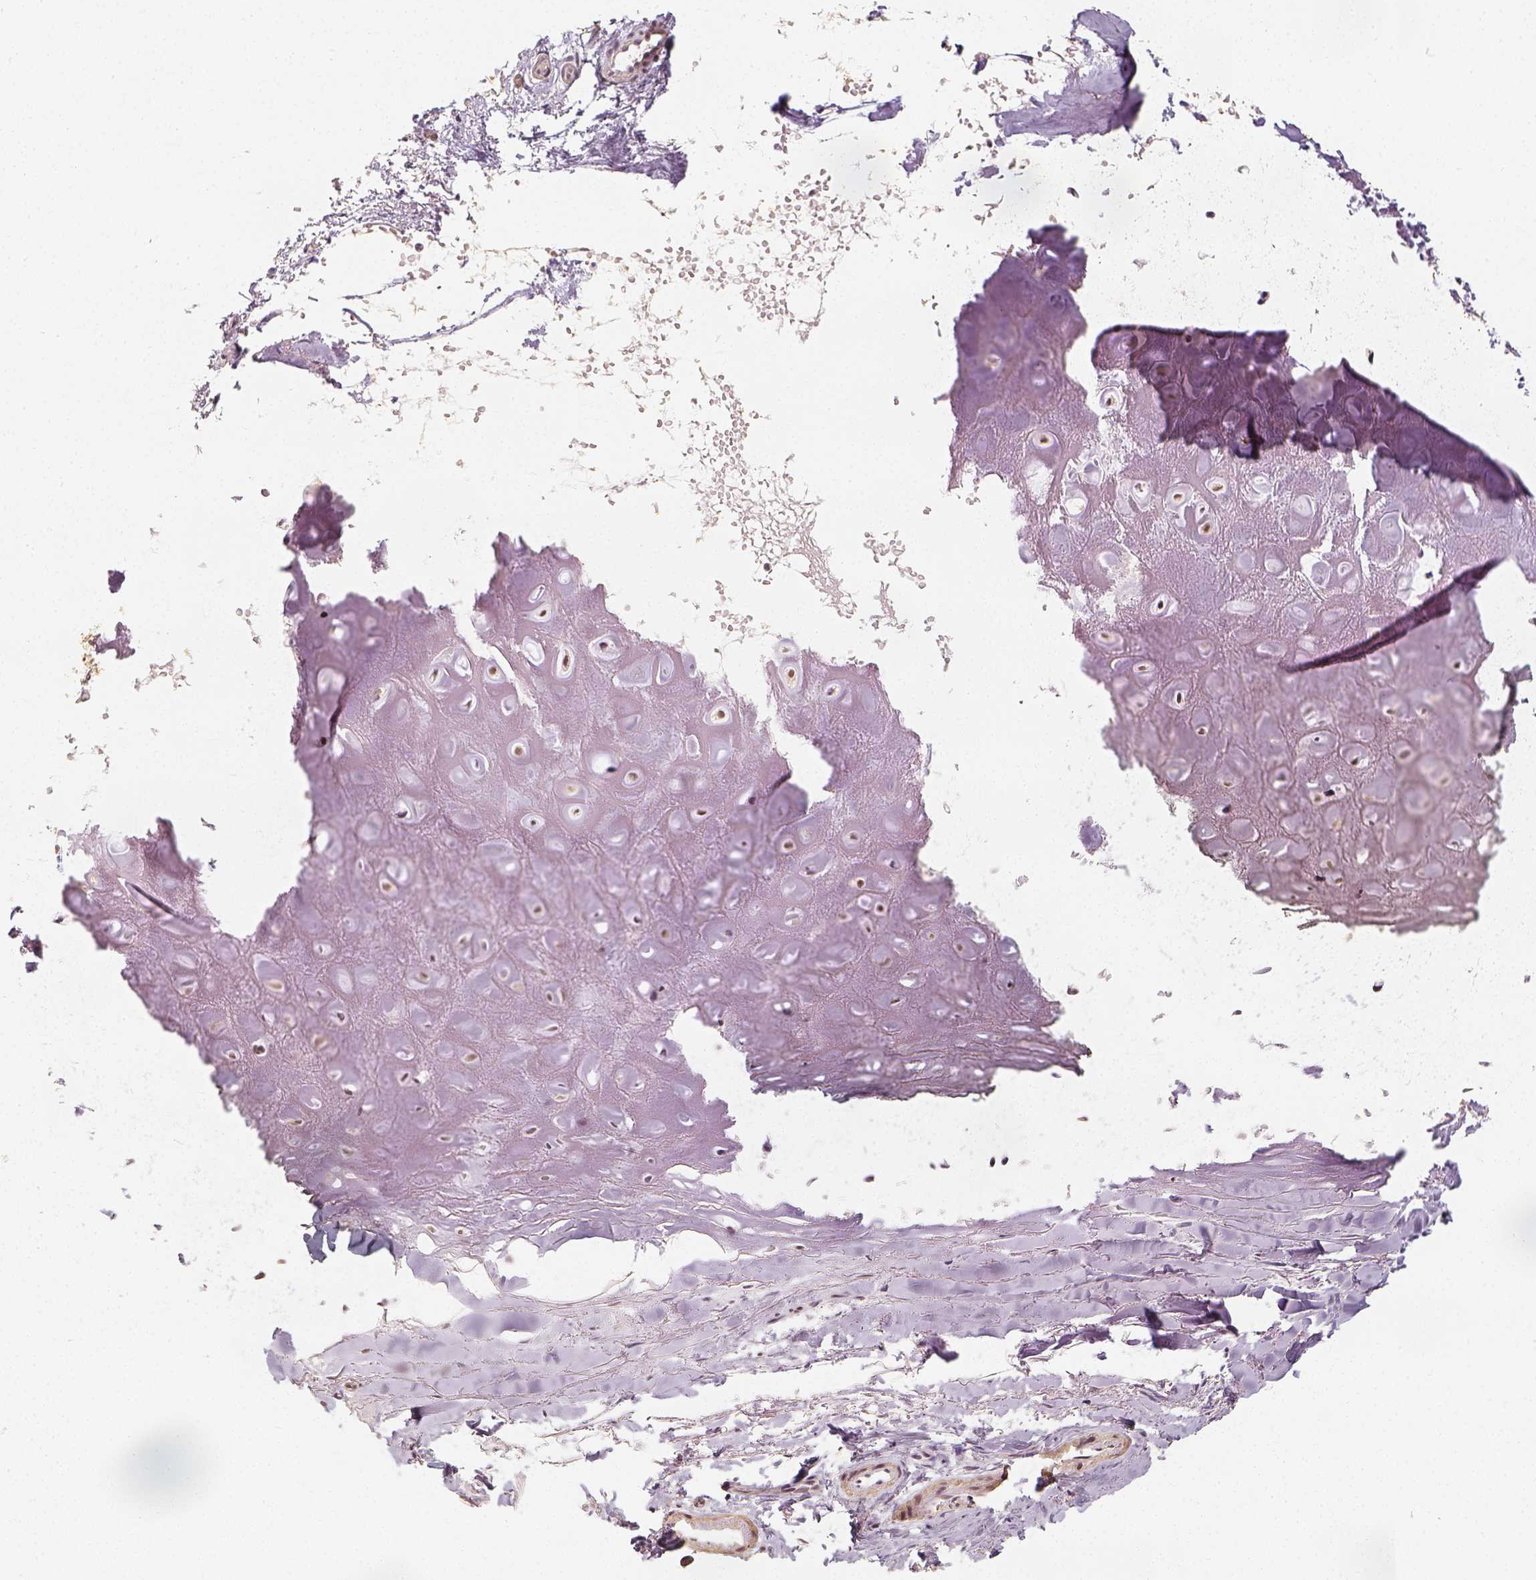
{"staining": {"intensity": "moderate", "quantity": ">75%", "location": "nuclear"}, "tissue": "soft tissue", "cell_type": "Chondrocytes", "image_type": "normal", "snomed": [{"axis": "morphology", "description": "Normal tissue, NOS"}, {"axis": "topography", "description": "Cartilage tissue"}], "caption": "Protein analysis of normal soft tissue displays moderate nuclear staining in about >75% of chondrocytes. (Brightfield microscopy of DAB IHC at high magnification).", "gene": "HDAC1", "patient": {"sex": "male", "age": 65}}